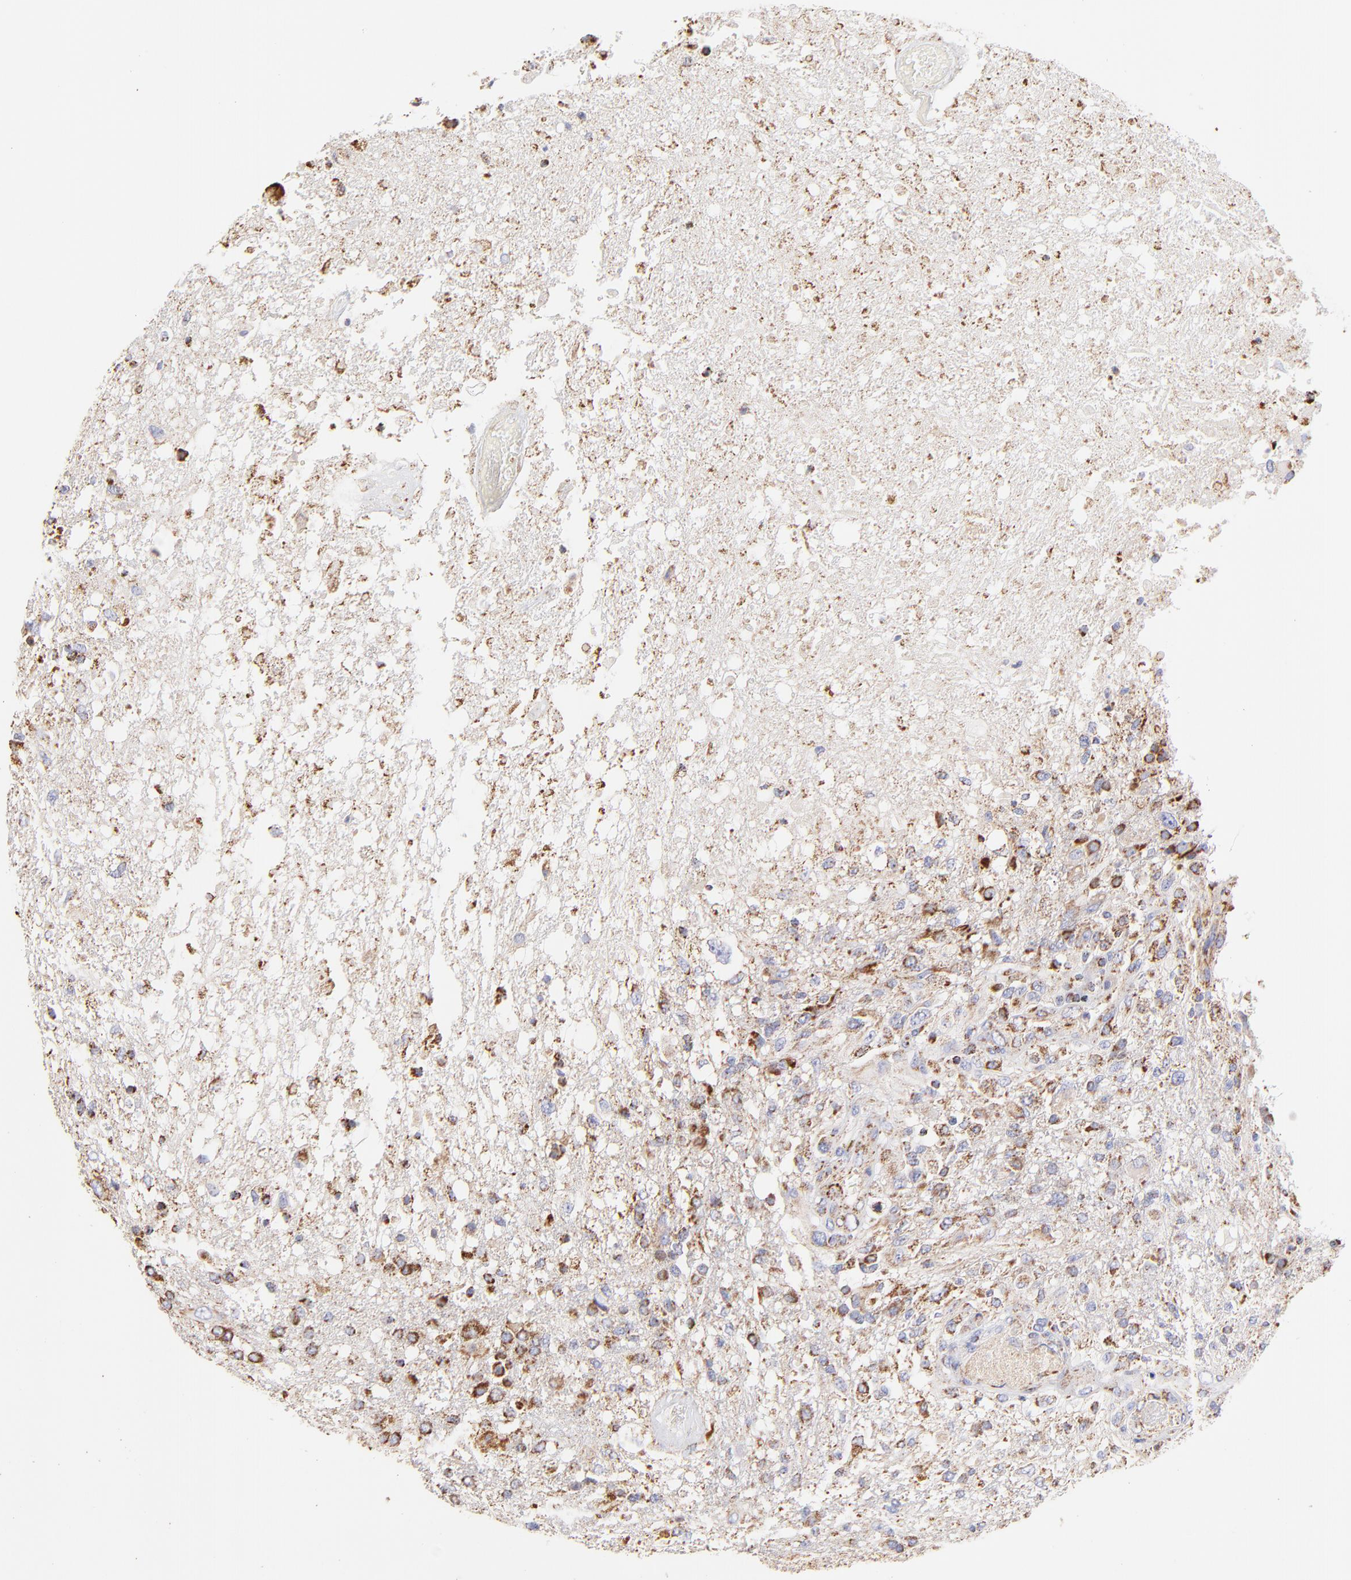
{"staining": {"intensity": "moderate", "quantity": "25%-75%", "location": "cytoplasmic/membranous"}, "tissue": "glioma", "cell_type": "Tumor cells", "image_type": "cancer", "snomed": [{"axis": "morphology", "description": "Glioma, malignant, High grade"}, {"axis": "topography", "description": "Cerebral cortex"}], "caption": "This histopathology image demonstrates glioma stained with IHC to label a protein in brown. The cytoplasmic/membranous of tumor cells show moderate positivity for the protein. Nuclei are counter-stained blue.", "gene": "ECH1", "patient": {"sex": "male", "age": 79}}